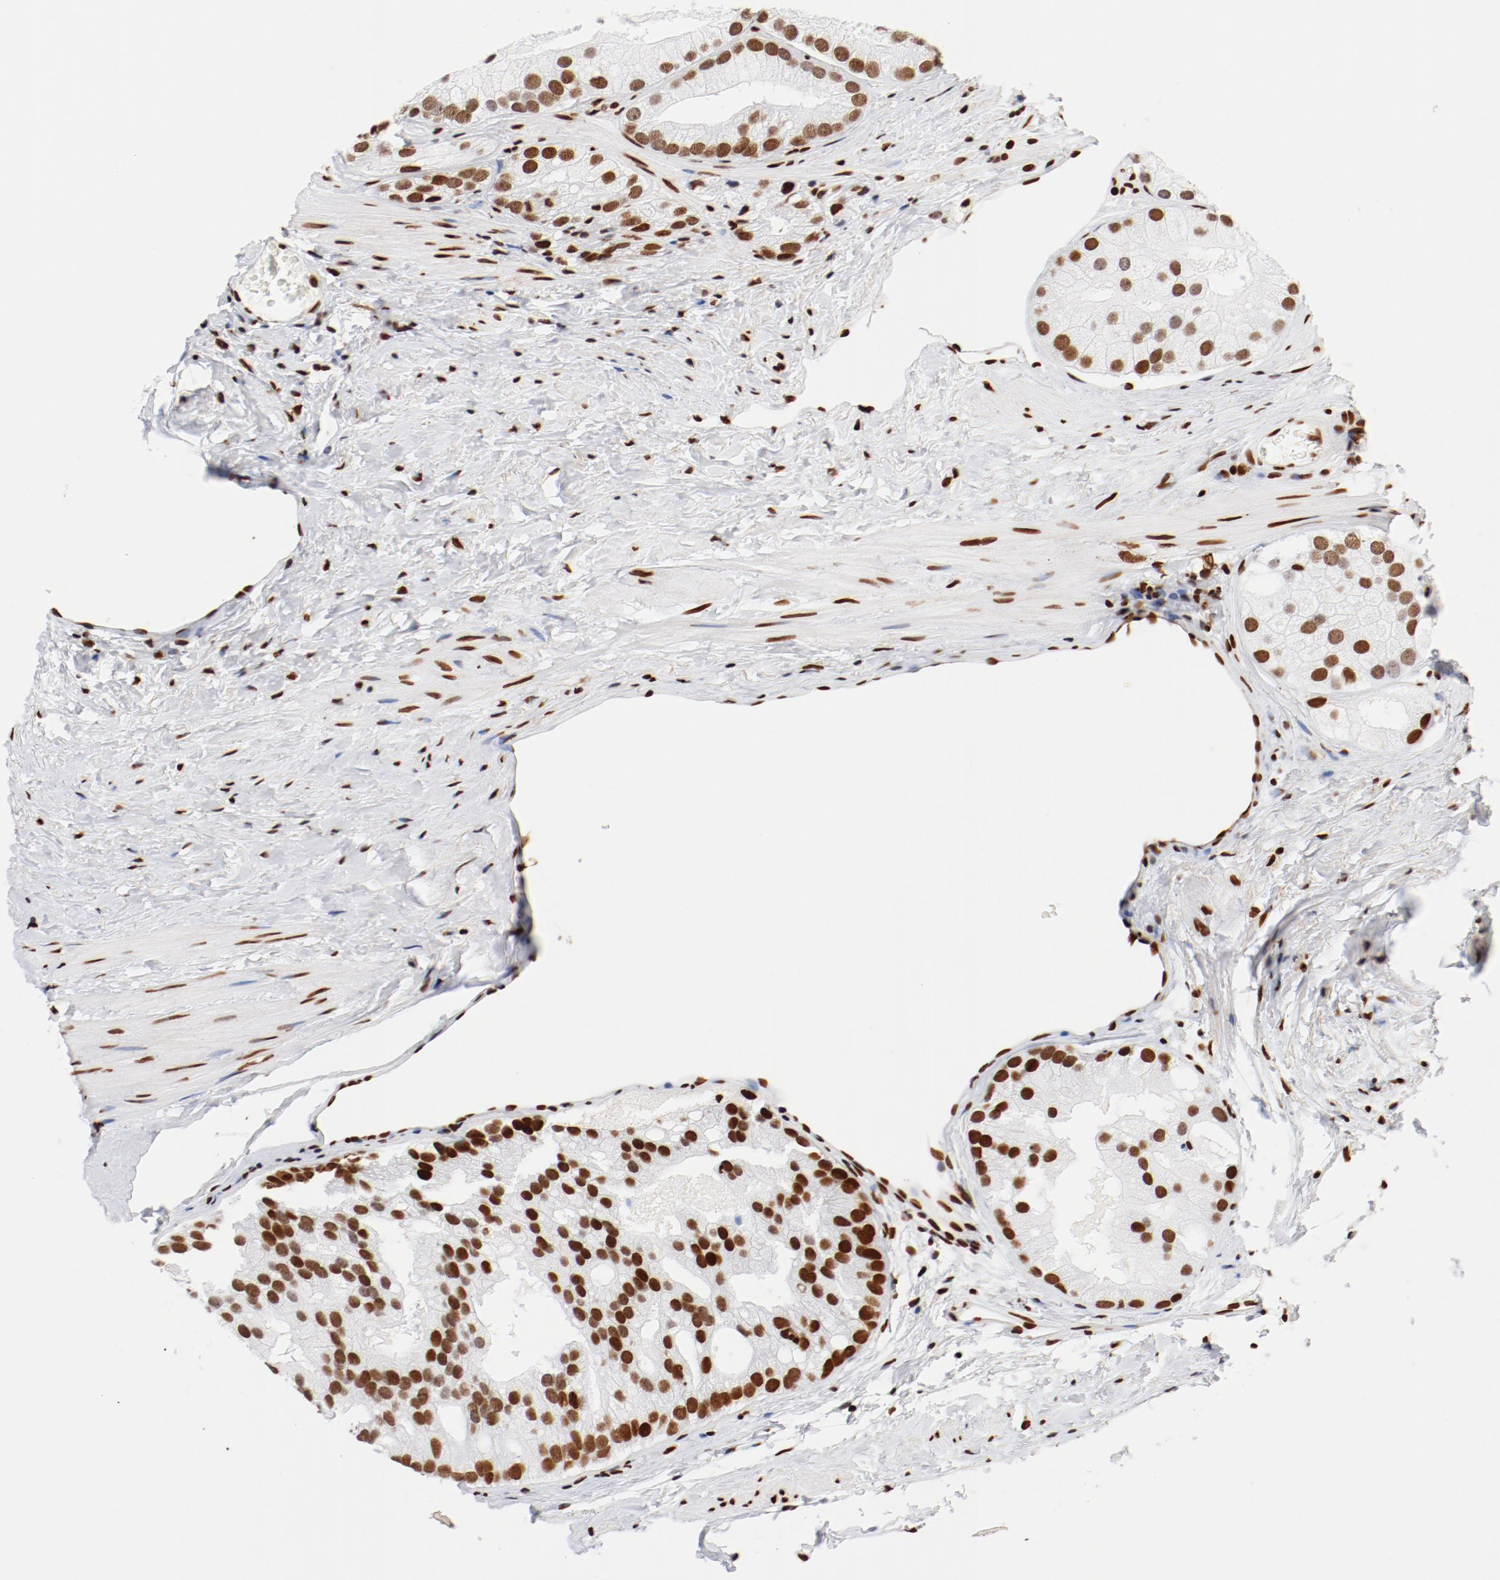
{"staining": {"intensity": "strong", "quantity": "25%-75%", "location": "nuclear"}, "tissue": "prostate cancer", "cell_type": "Tumor cells", "image_type": "cancer", "snomed": [{"axis": "morphology", "description": "Adenocarcinoma, Low grade"}, {"axis": "topography", "description": "Prostate"}], "caption": "Brown immunohistochemical staining in human prostate cancer shows strong nuclear staining in approximately 25%-75% of tumor cells.", "gene": "CTBP1", "patient": {"sex": "male", "age": 69}}